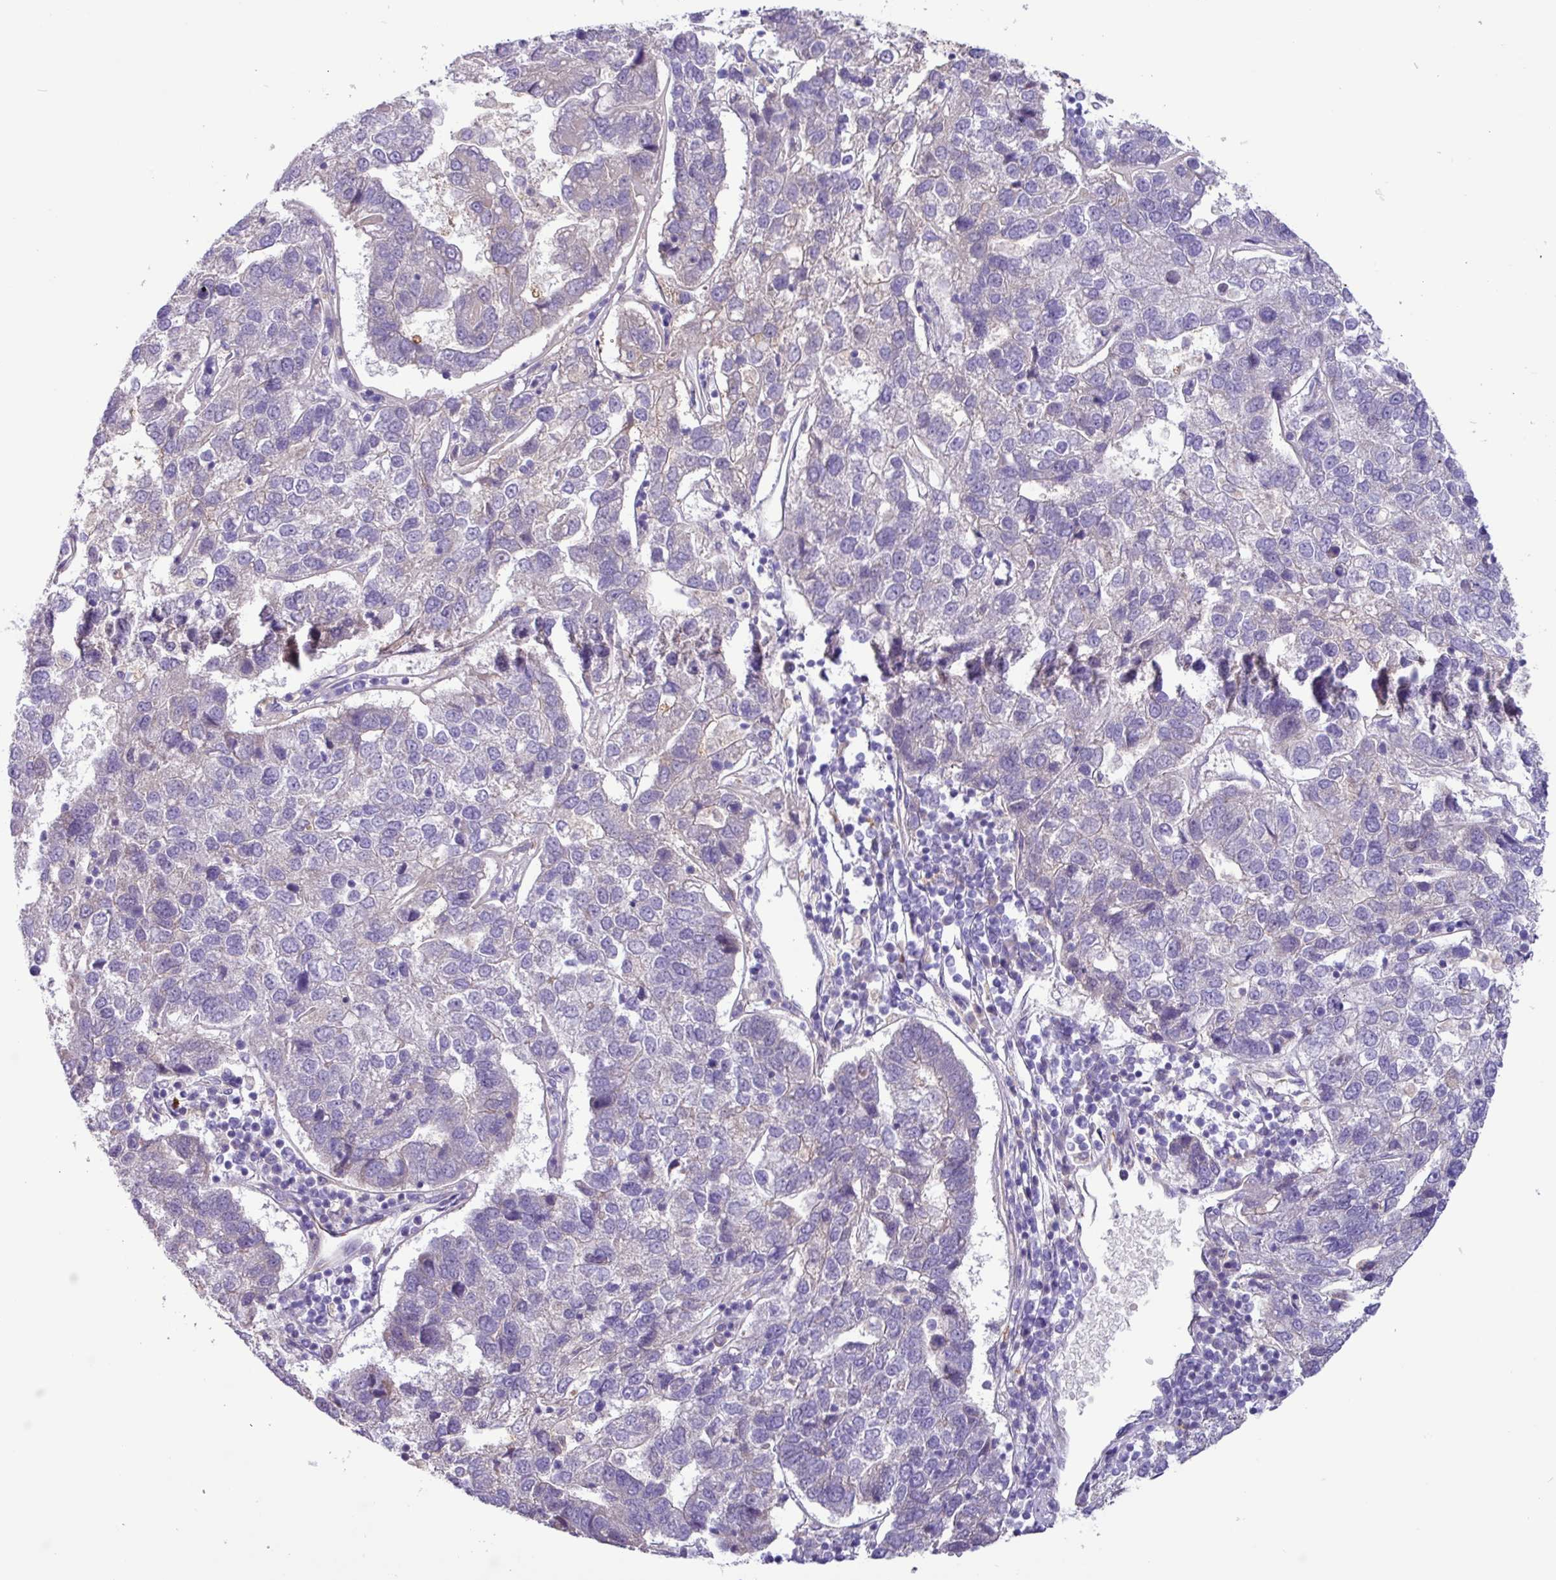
{"staining": {"intensity": "negative", "quantity": "none", "location": "none"}, "tissue": "pancreatic cancer", "cell_type": "Tumor cells", "image_type": "cancer", "snomed": [{"axis": "morphology", "description": "Adenocarcinoma, NOS"}, {"axis": "topography", "description": "Pancreas"}], "caption": "Pancreatic cancer (adenocarcinoma) was stained to show a protein in brown. There is no significant staining in tumor cells. Brightfield microscopy of immunohistochemistry (IHC) stained with DAB (brown) and hematoxylin (blue), captured at high magnification.", "gene": "MRM2", "patient": {"sex": "female", "age": 61}}